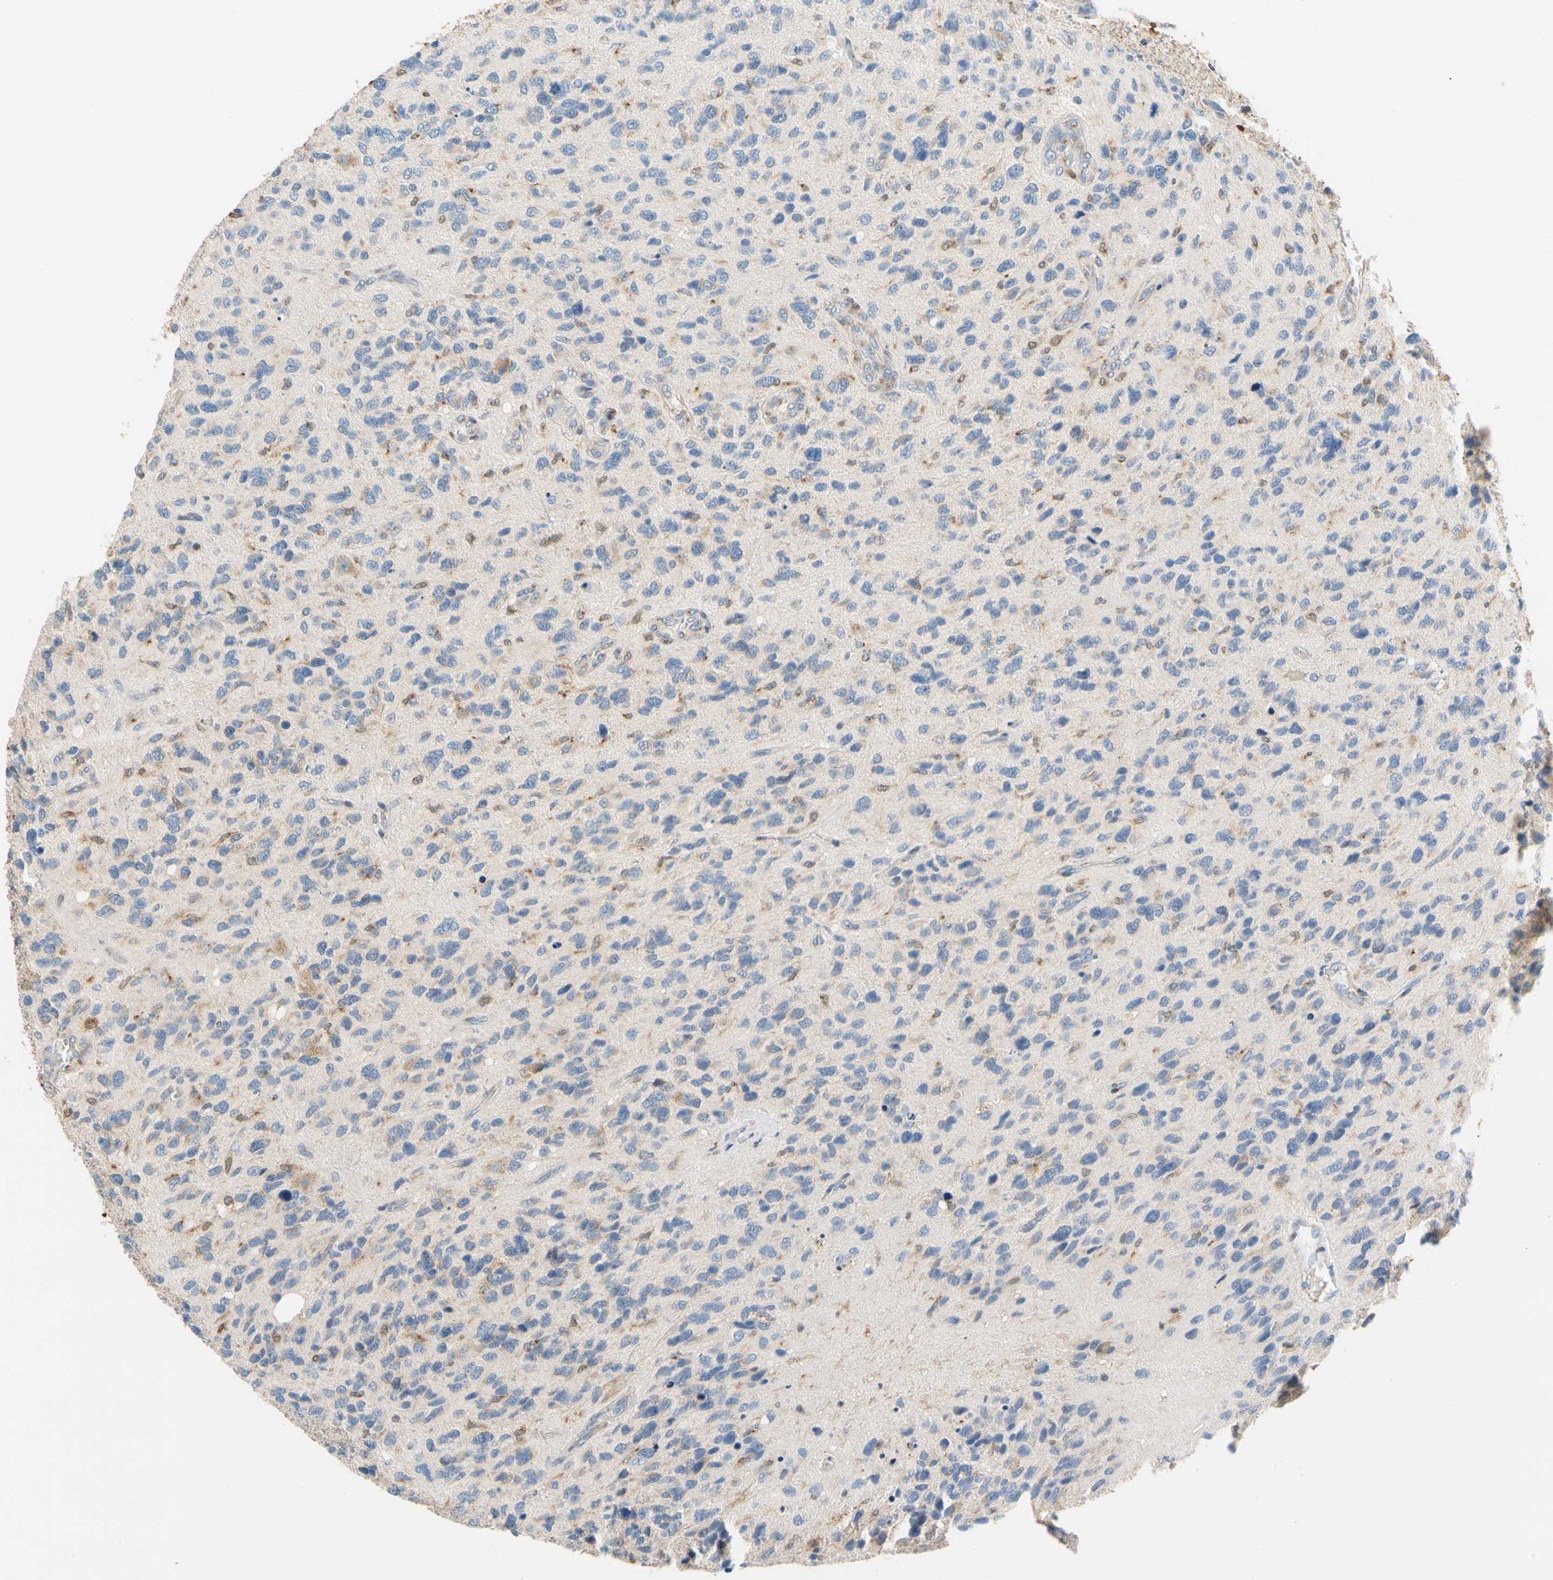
{"staining": {"intensity": "weak", "quantity": "<25%", "location": "cytoplasmic/membranous"}, "tissue": "glioma", "cell_type": "Tumor cells", "image_type": "cancer", "snomed": [{"axis": "morphology", "description": "Glioma, malignant, High grade"}, {"axis": "topography", "description": "Brain"}], "caption": "Immunohistochemistry of malignant high-grade glioma demonstrates no positivity in tumor cells.", "gene": "GPSM2", "patient": {"sex": "female", "age": 58}}